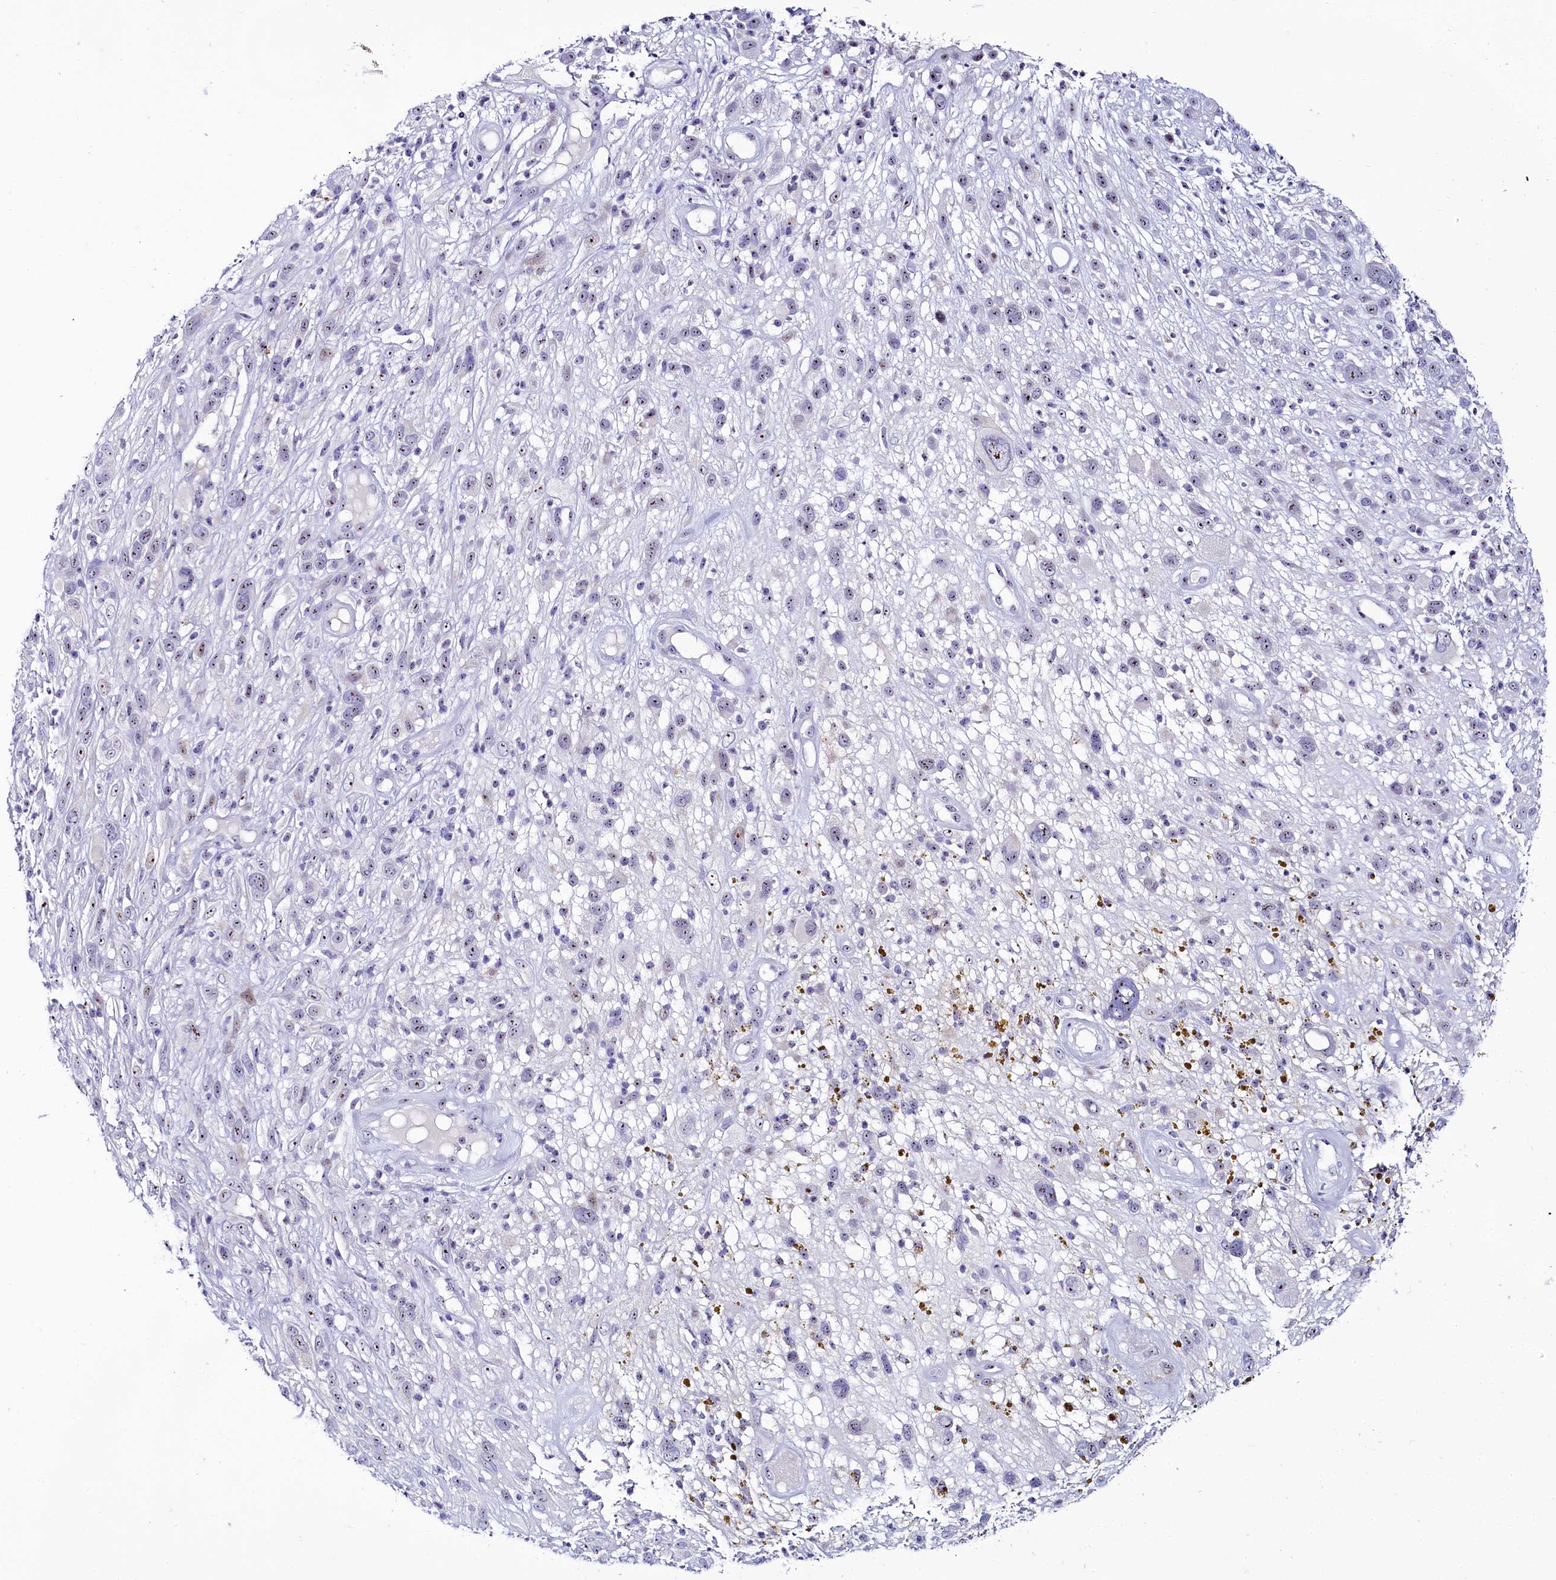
{"staining": {"intensity": "weak", "quantity": "25%-75%", "location": "nuclear"}, "tissue": "melanoma", "cell_type": "Tumor cells", "image_type": "cancer", "snomed": [{"axis": "morphology", "description": "Malignant melanoma, NOS"}, {"axis": "topography", "description": "Skin of trunk"}], "caption": "Melanoma tissue displays weak nuclear staining in approximately 25%-75% of tumor cells, visualized by immunohistochemistry.", "gene": "TCOF1", "patient": {"sex": "male", "age": 71}}